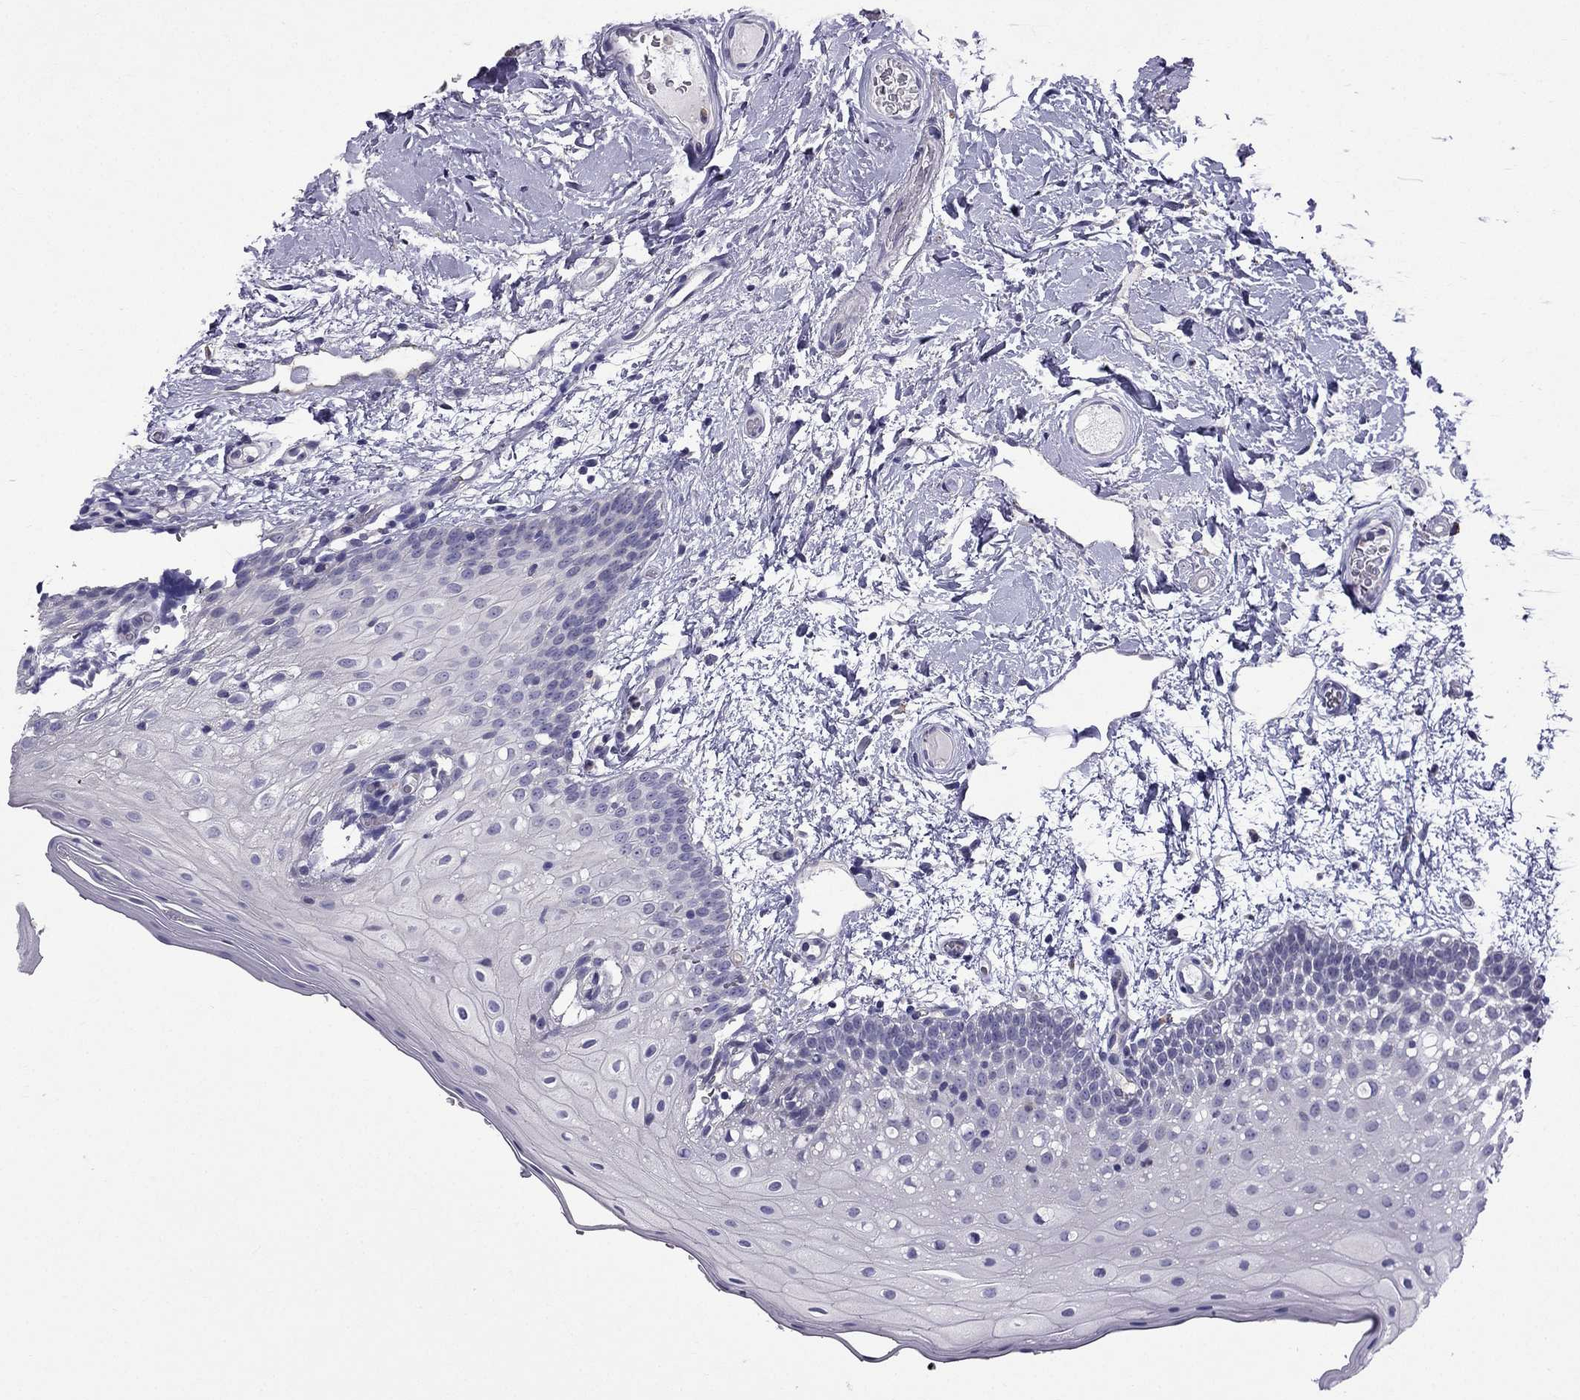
{"staining": {"intensity": "negative", "quantity": "none", "location": "none"}, "tissue": "oral mucosa", "cell_type": "Squamous epithelial cells", "image_type": "normal", "snomed": [{"axis": "morphology", "description": "Normal tissue, NOS"}, {"axis": "morphology", "description": "Squamous cell carcinoma, NOS"}, {"axis": "topography", "description": "Oral tissue"}, {"axis": "topography", "description": "Head-Neck"}], "caption": "Immunohistochemistry histopathology image of normal oral mucosa: human oral mucosa stained with DAB (3,3'-diaminobenzidine) demonstrates no significant protein positivity in squamous epithelial cells.", "gene": "SLC6A2", "patient": {"sex": "male", "age": 69}}